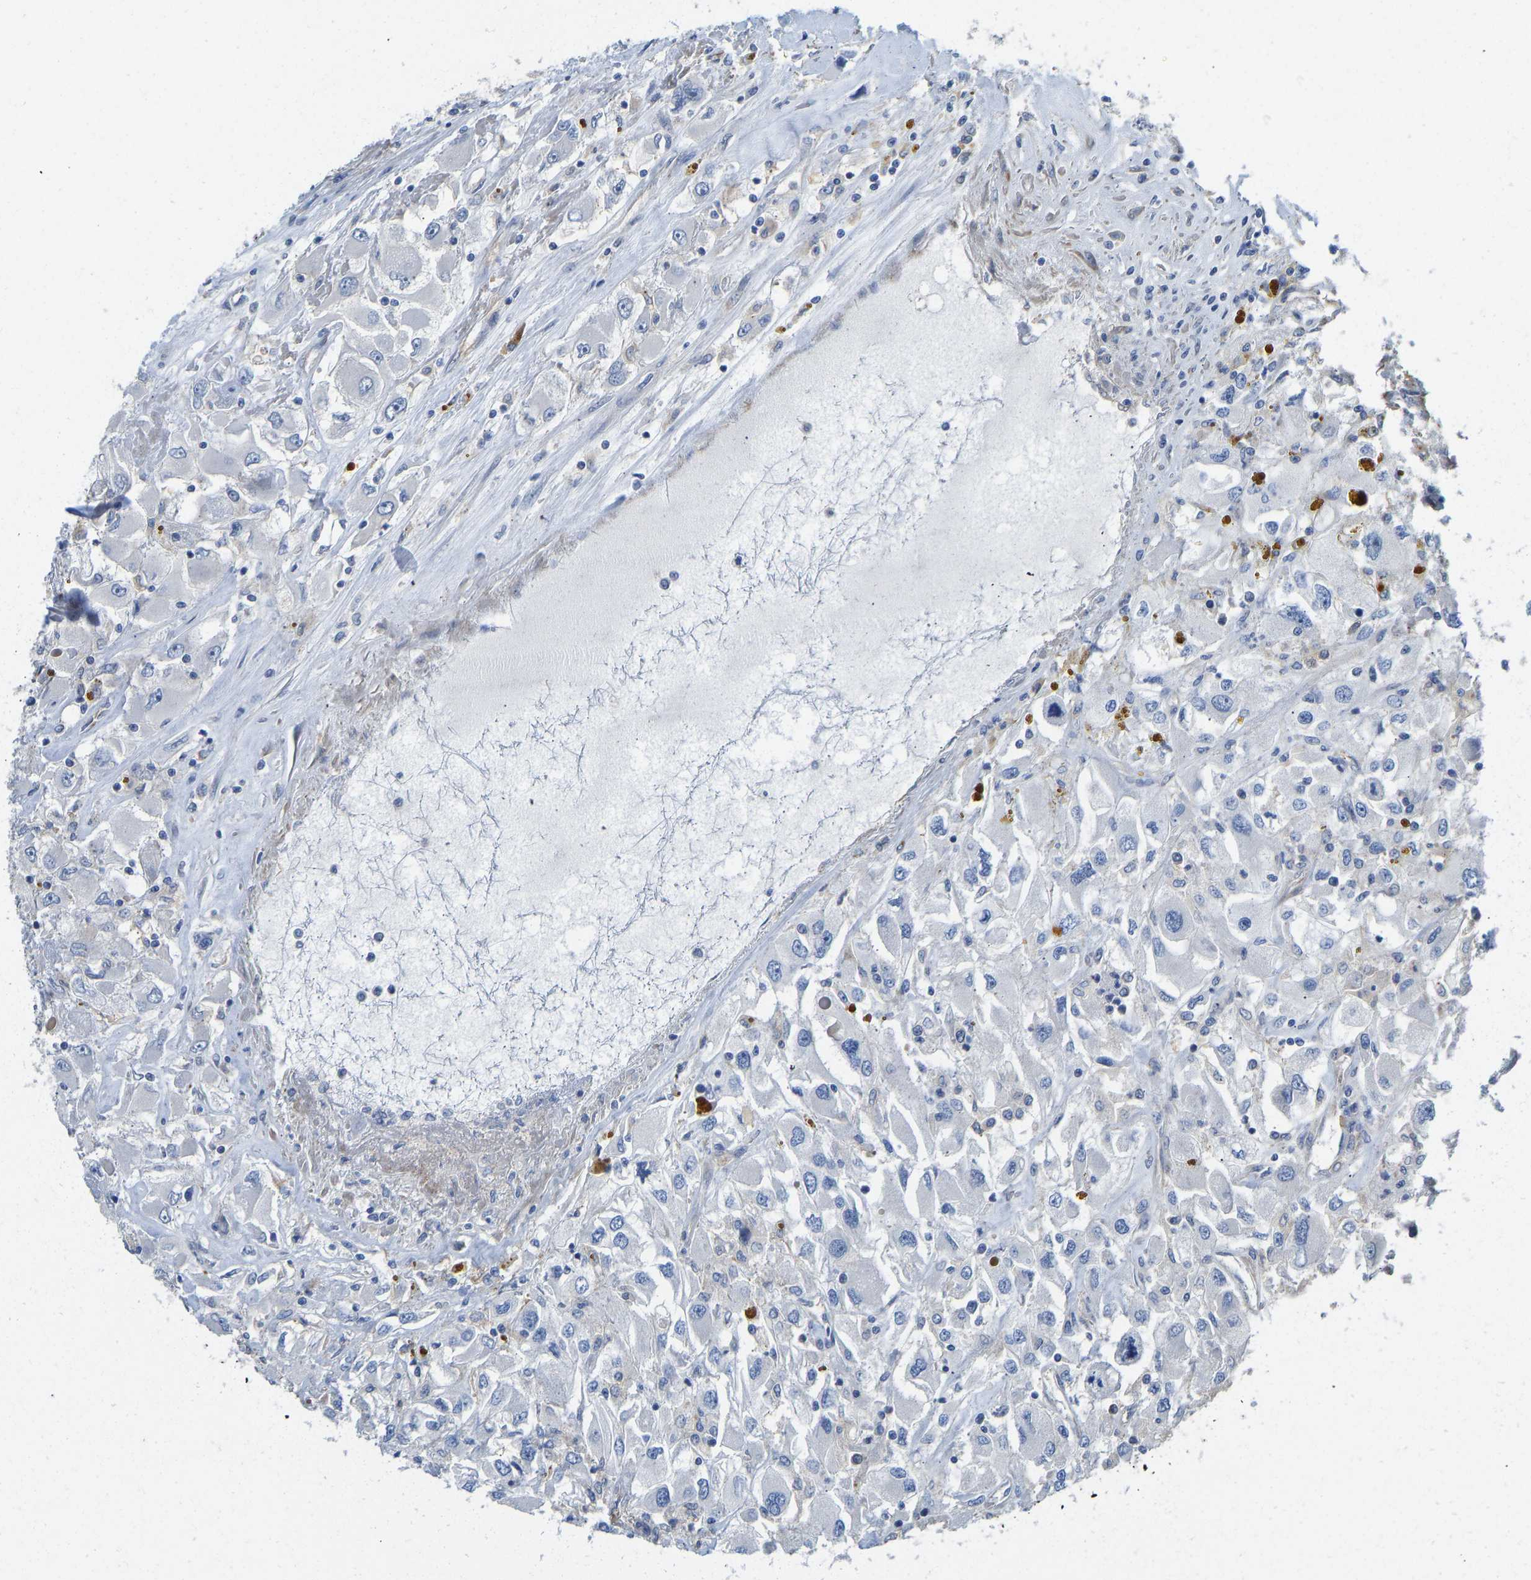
{"staining": {"intensity": "negative", "quantity": "none", "location": "none"}, "tissue": "renal cancer", "cell_type": "Tumor cells", "image_type": "cancer", "snomed": [{"axis": "morphology", "description": "Adenocarcinoma, NOS"}, {"axis": "topography", "description": "Kidney"}], "caption": "High magnification brightfield microscopy of renal adenocarcinoma stained with DAB (brown) and counterstained with hematoxylin (blue): tumor cells show no significant positivity. The staining is performed using DAB brown chromogen with nuclei counter-stained in using hematoxylin.", "gene": "ELMO2", "patient": {"sex": "female", "age": 52}}